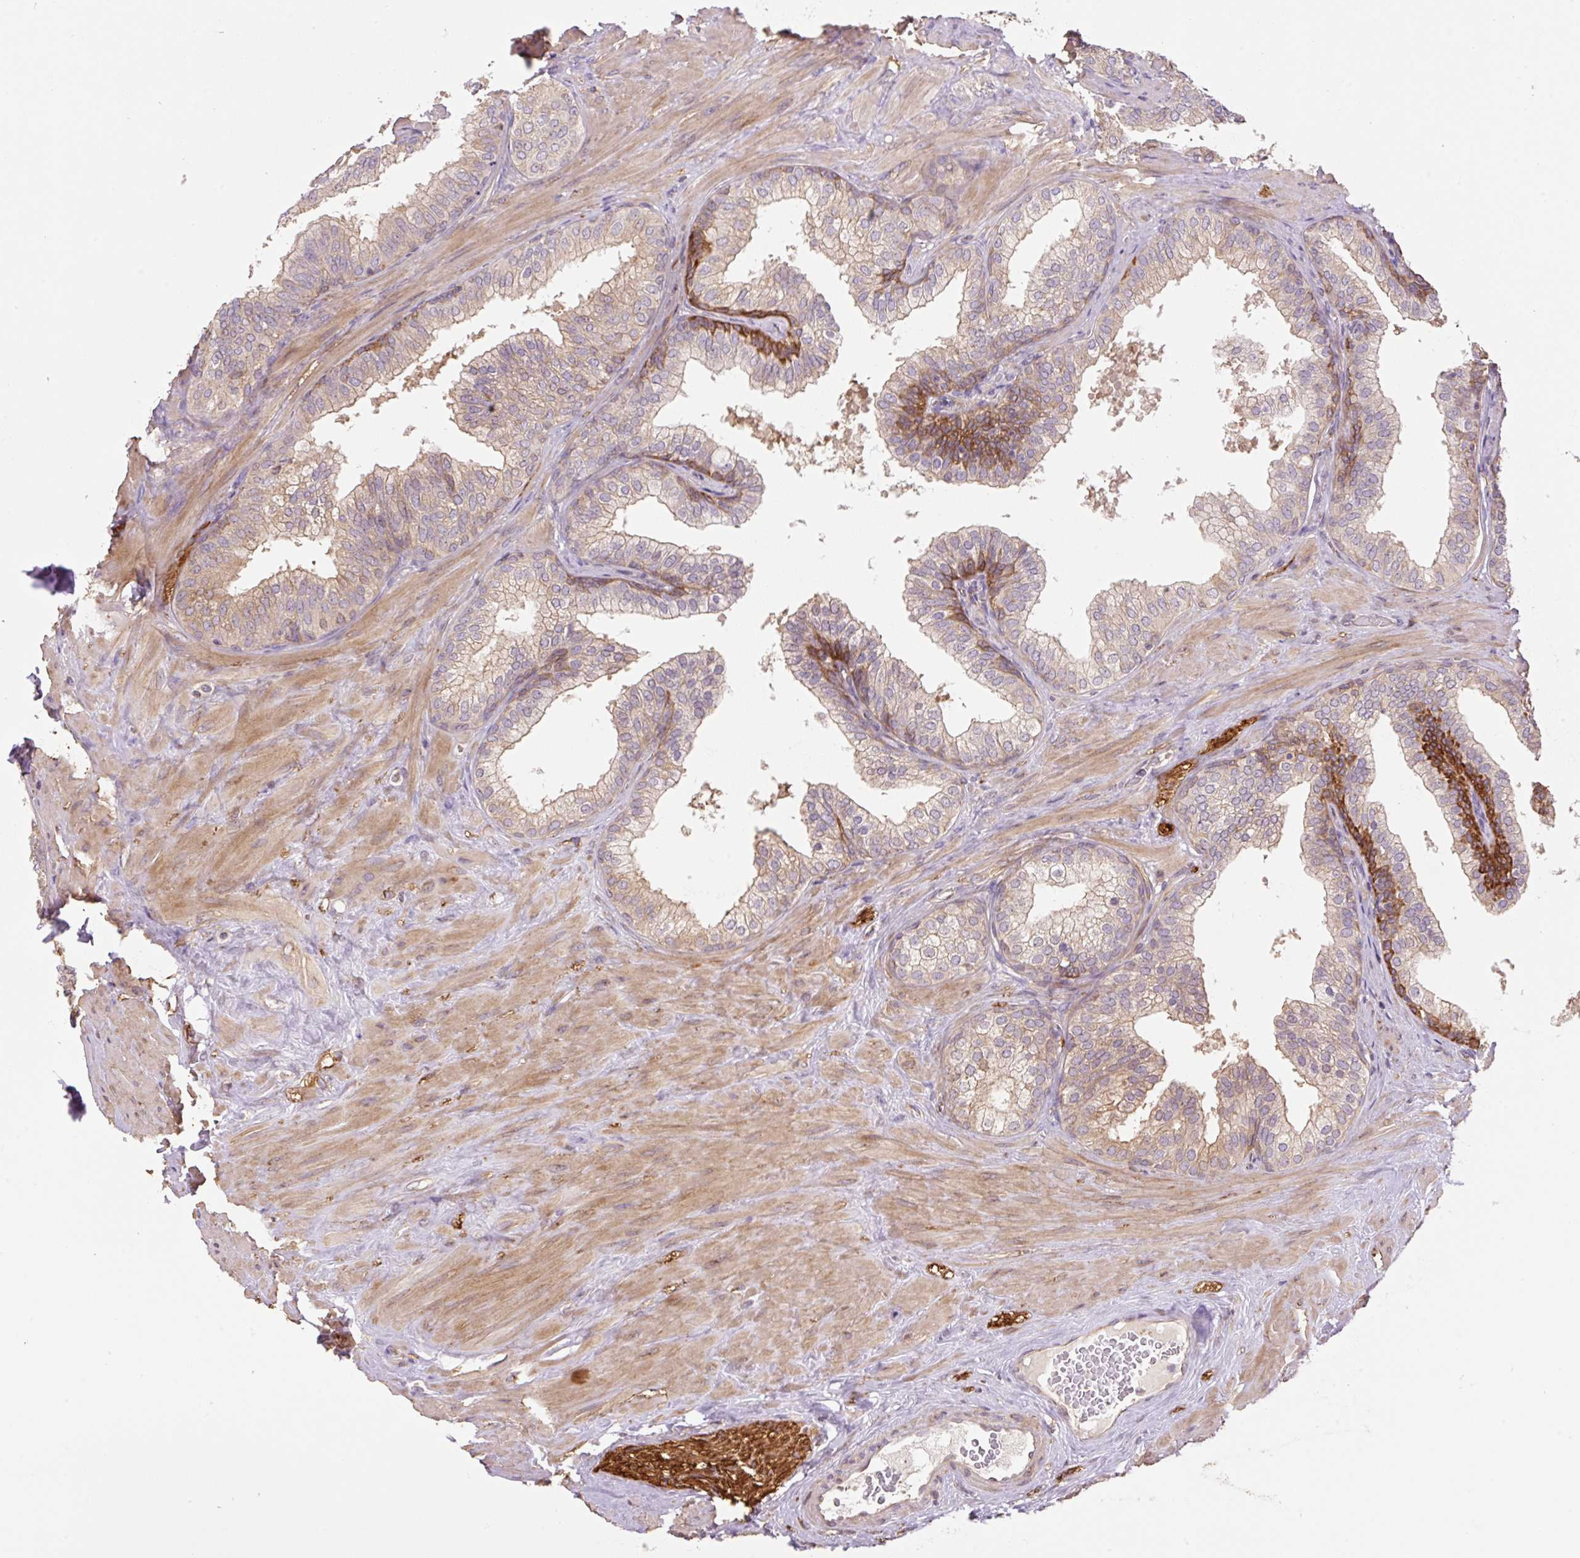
{"staining": {"intensity": "moderate", "quantity": "25%-75%", "location": "cytoplasmic/membranous"}, "tissue": "prostate", "cell_type": "Glandular cells", "image_type": "normal", "snomed": [{"axis": "morphology", "description": "Normal tissue, NOS"}, {"axis": "topography", "description": "Prostate"}], "caption": "This micrograph exhibits immunohistochemistry staining of benign human prostate, with medium moderate cytoplasmic/membranous expression in about 25%-75% of glandular cells.", "gene": "COX8A", "patient": {"sex": "male", "age": 60}}